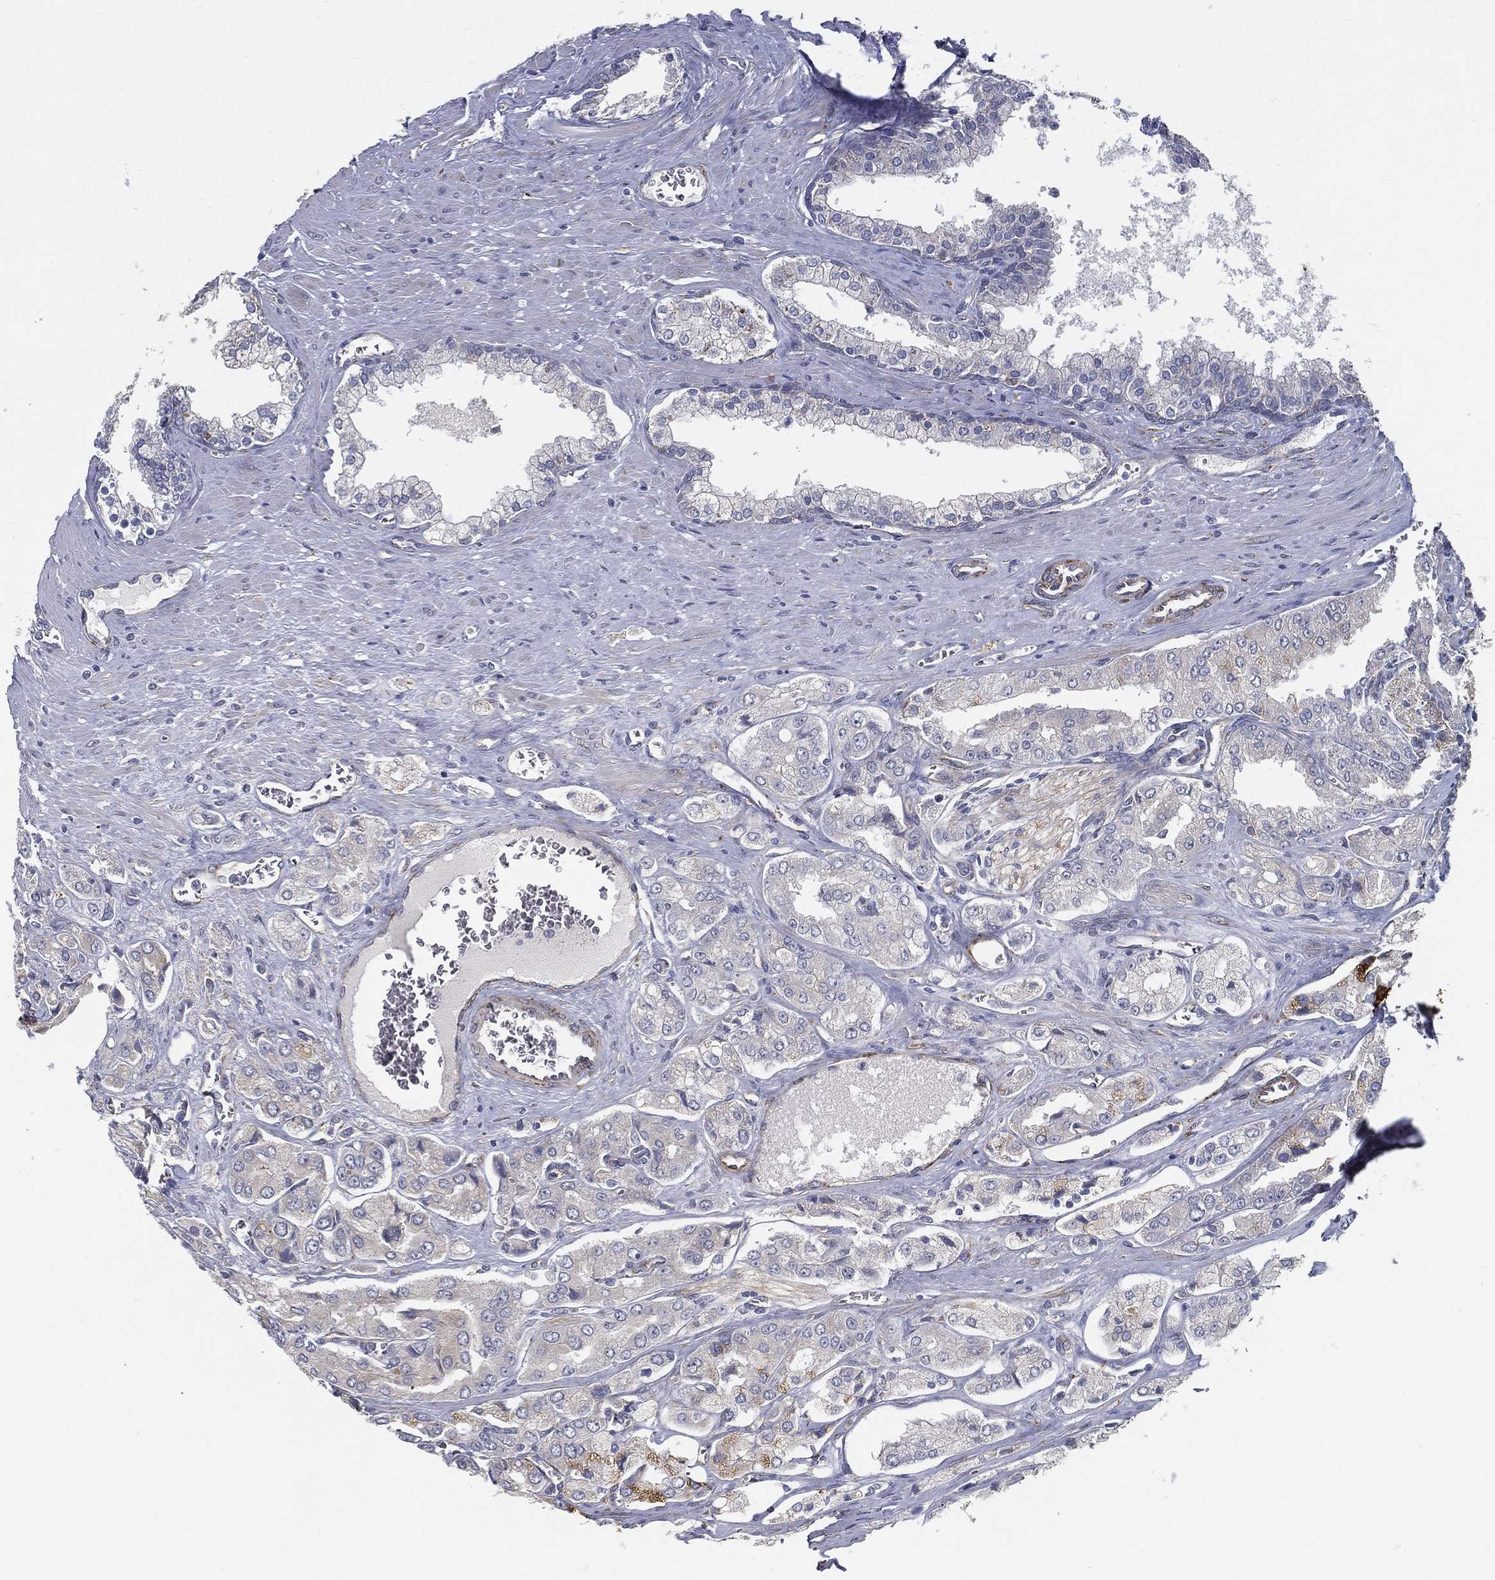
{"staining": {"intensity": "negative", "quantity": "none", "location": "none"}, "tissue": "prostate cancer", "cell_type": "Tumor cells", "image_type": "cancer", "snomed": [{"axis": "morphology", "description": "Adenocarcinoma, NOS"}, {"axis": "topography", "description": "Prostate and seminal vesicle, NOS"}, {"axis": "topography", "description": "Prostate"}], "caption": "Tumor cells are negative for brown protein staining in prostate cancer (adenocarcinoma).", "gene": "LRRC56", "patient": {"sex": "male", "age": 67}}